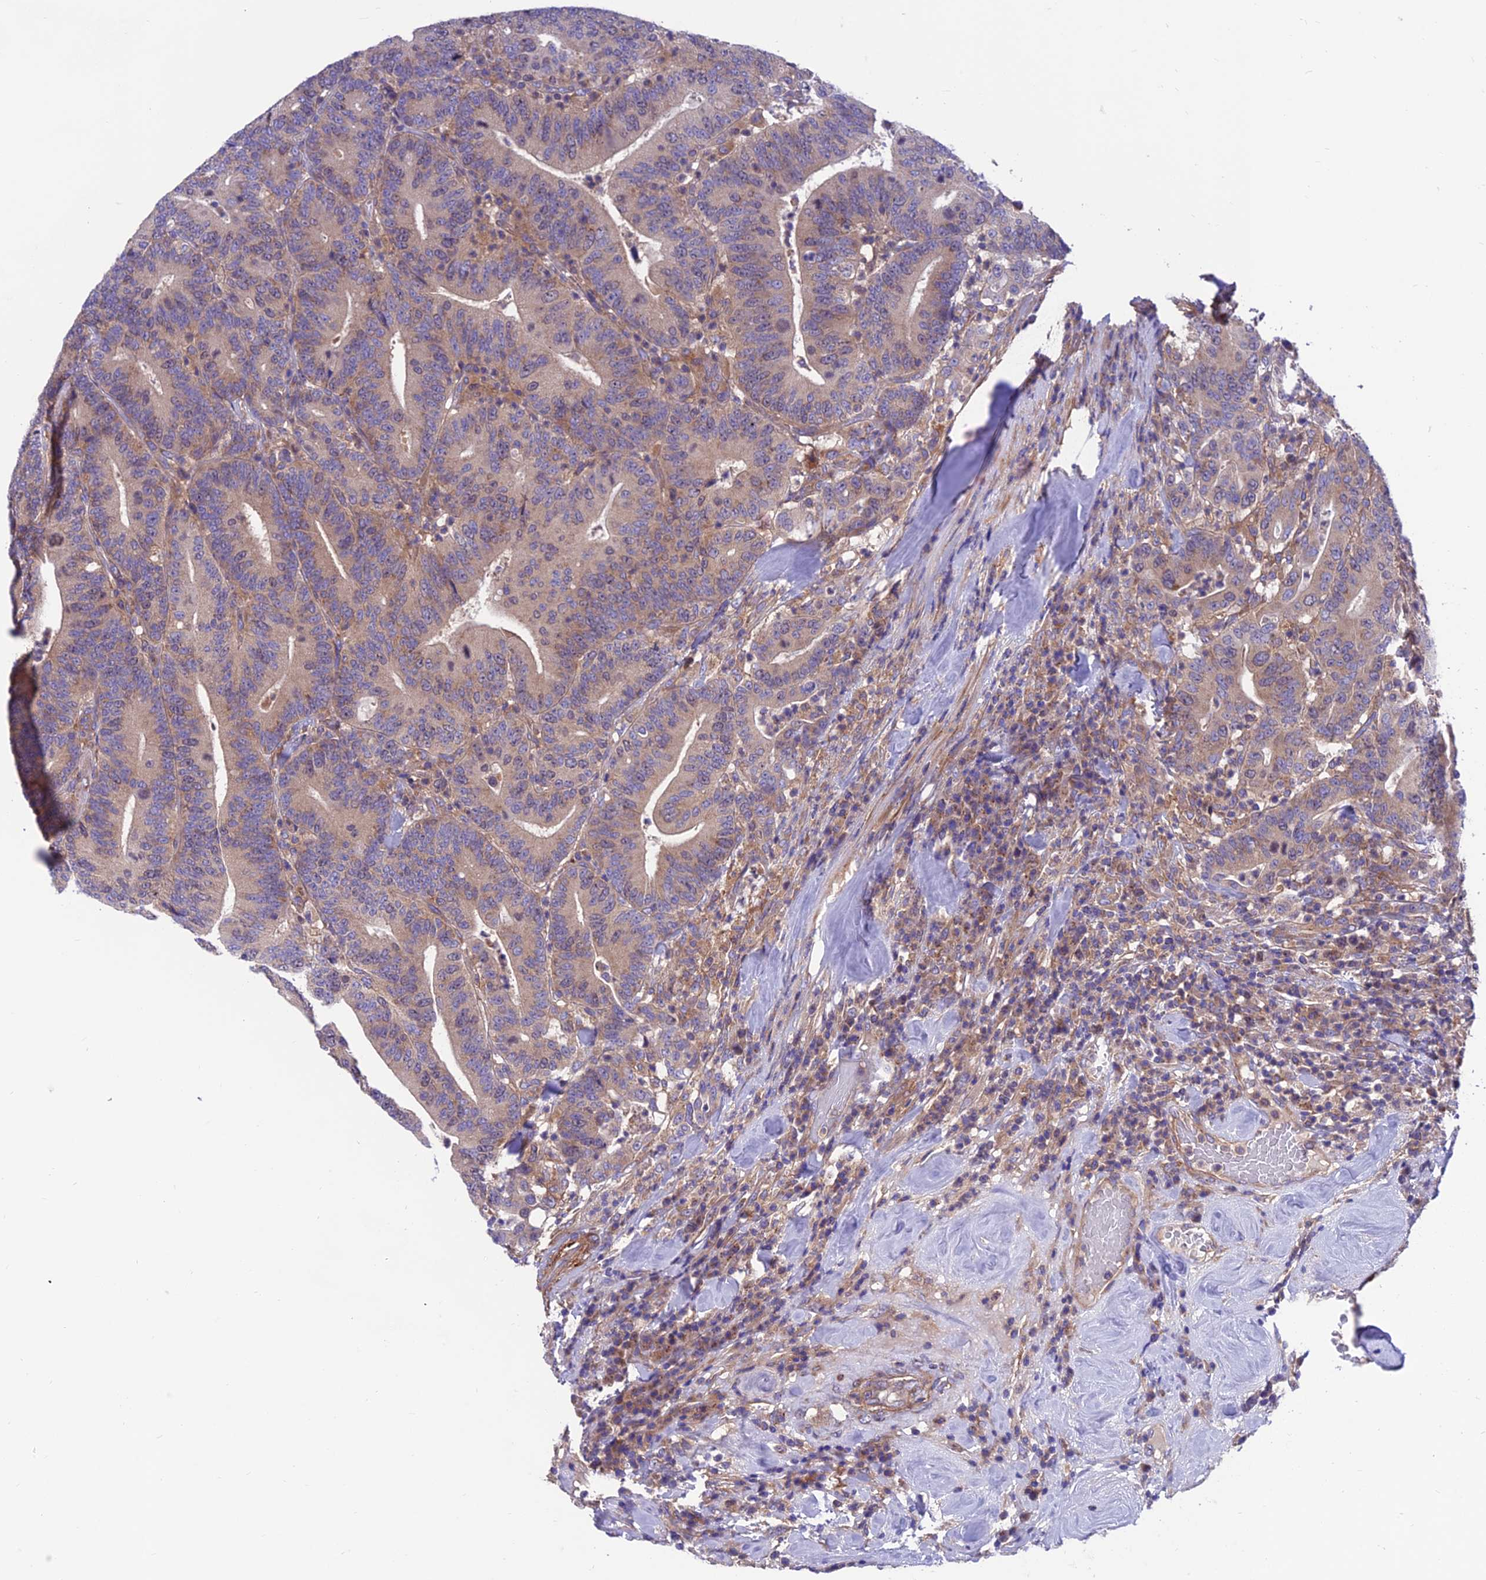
{"staining": {"intensity": "weak", "quantity": ">75%", "location": "cytoplasmic/membranous"}, "tissue": "colorectal cancer", "cell_type": "Tumor cells", "image_type": "cancer", "snomed": [{"axis": "morphology", "description": "Adenocarcinoma, NOS"}, {"axis": "topography", "description": "Colon"}], "caption": "Immunohistochemistry (IHC) histopathology image of neoplastic tissue: human colorectal adenocarcinoma stained using immunohistochemistry displays low levels of weak protein expression localized specifically in the cytoplasmic/membranous of tumor cells, appearing as a cytoplasmic/membranous brown color.", "gene": "VPS16", "patient": {"sex": "female", "age": 66}}